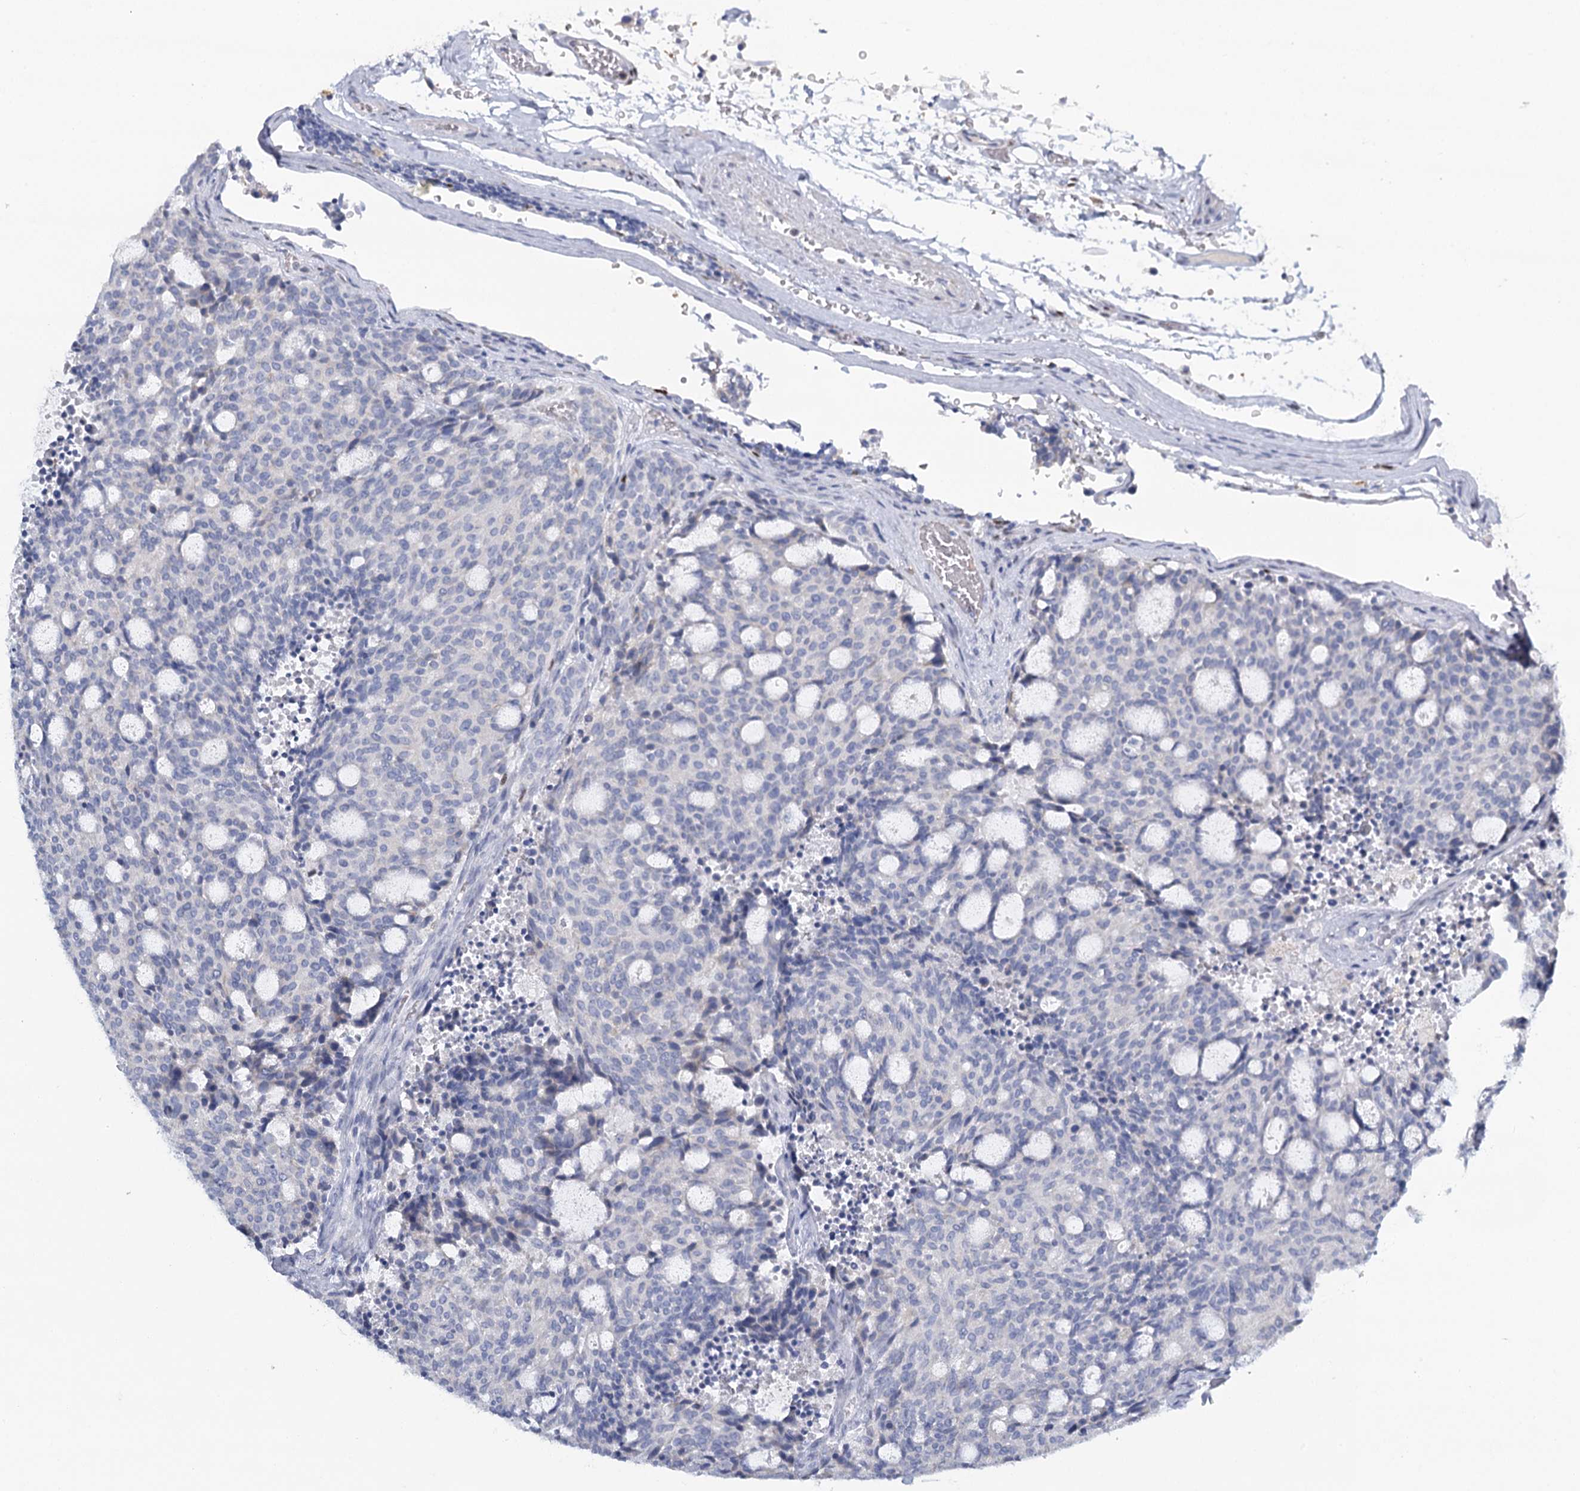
{"staining": {"intensity": "negative", "quantity": "none", "location": "none"}, "tissue": "carcinoid", "cell_type": "Tumor cells", "image_type": "cancer", "snomed": [{"axis": "morphology", "description": "Carcinoid, malignant, NOS"}, {"axis": "topography", "description": "Pancreas"}], "caption": "Photomicrograph shows no protein expression in tumor cells of carcinoid tissue. (Stains: DAB (3,3'-diaminobenzidine) immunohistochemistry (IHC) with hematoxylin counter stain, Microscopy: brightfield microscopy at high magnification).", "gene": "IGSF3", "patient": {"sex": "female", "age": 54}}